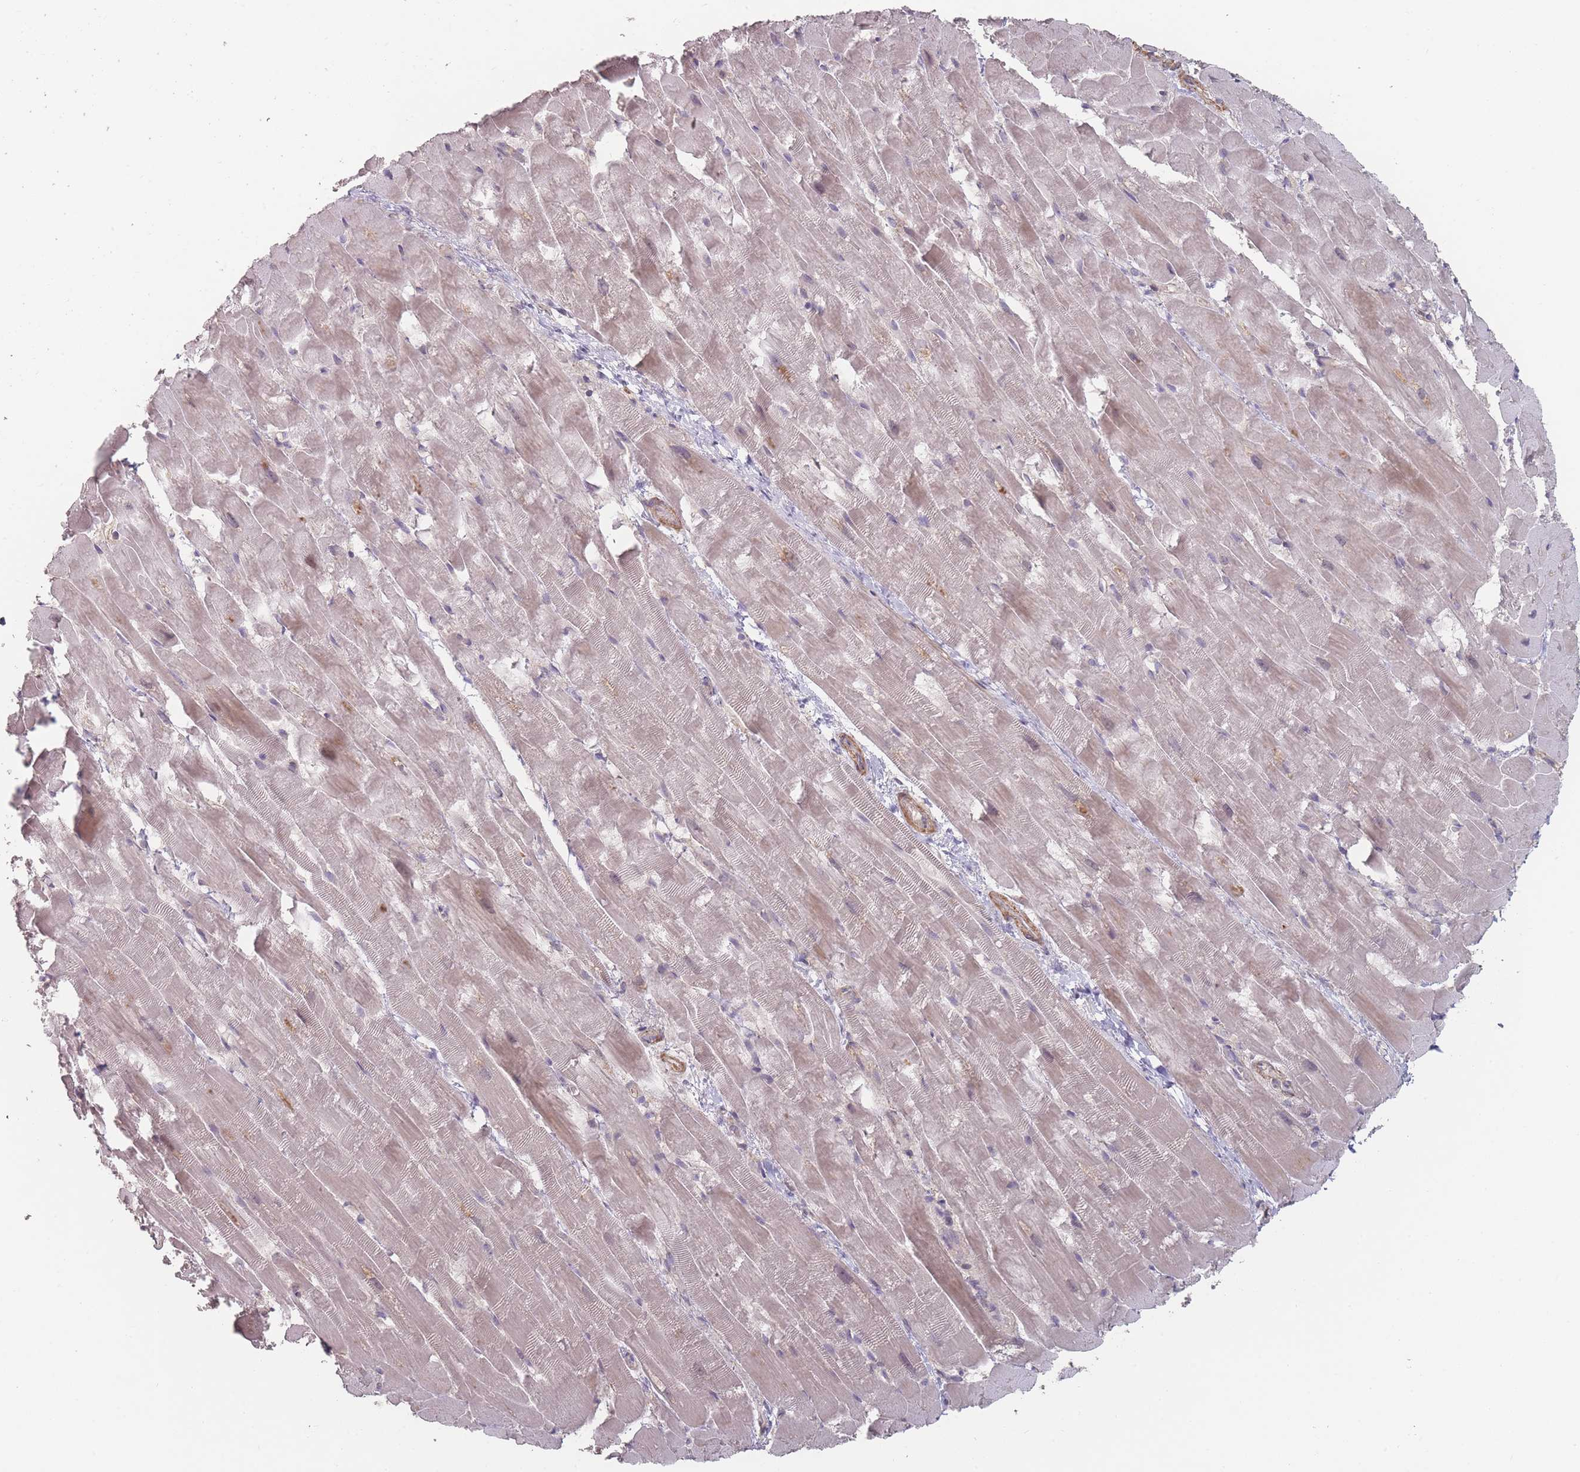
{"staining": {"intensity": "weak", "quantity": "25%-75%", "location": "cytoplasmic/membranous,nuclear"}, "tissue": "heart muscle", "cell_type": "Cardiomyocytes", "image_type": "normal", "snomed": [{"axis": "morphology", "description": "Normal tissue, NOS"}, {"axis": "topography", "description": "Heart"}], "caption": "Protein analysis of benign heart muscle reveals weak cytoplasmic/membranous,nuclear positivity in approximately 25%-75% of cardiomyocytes. (DAB = brown stain, brightfield microscopy at high magnification).", "gene": "ERCC6L", "patient": {"sex": "male", "age": 37}}